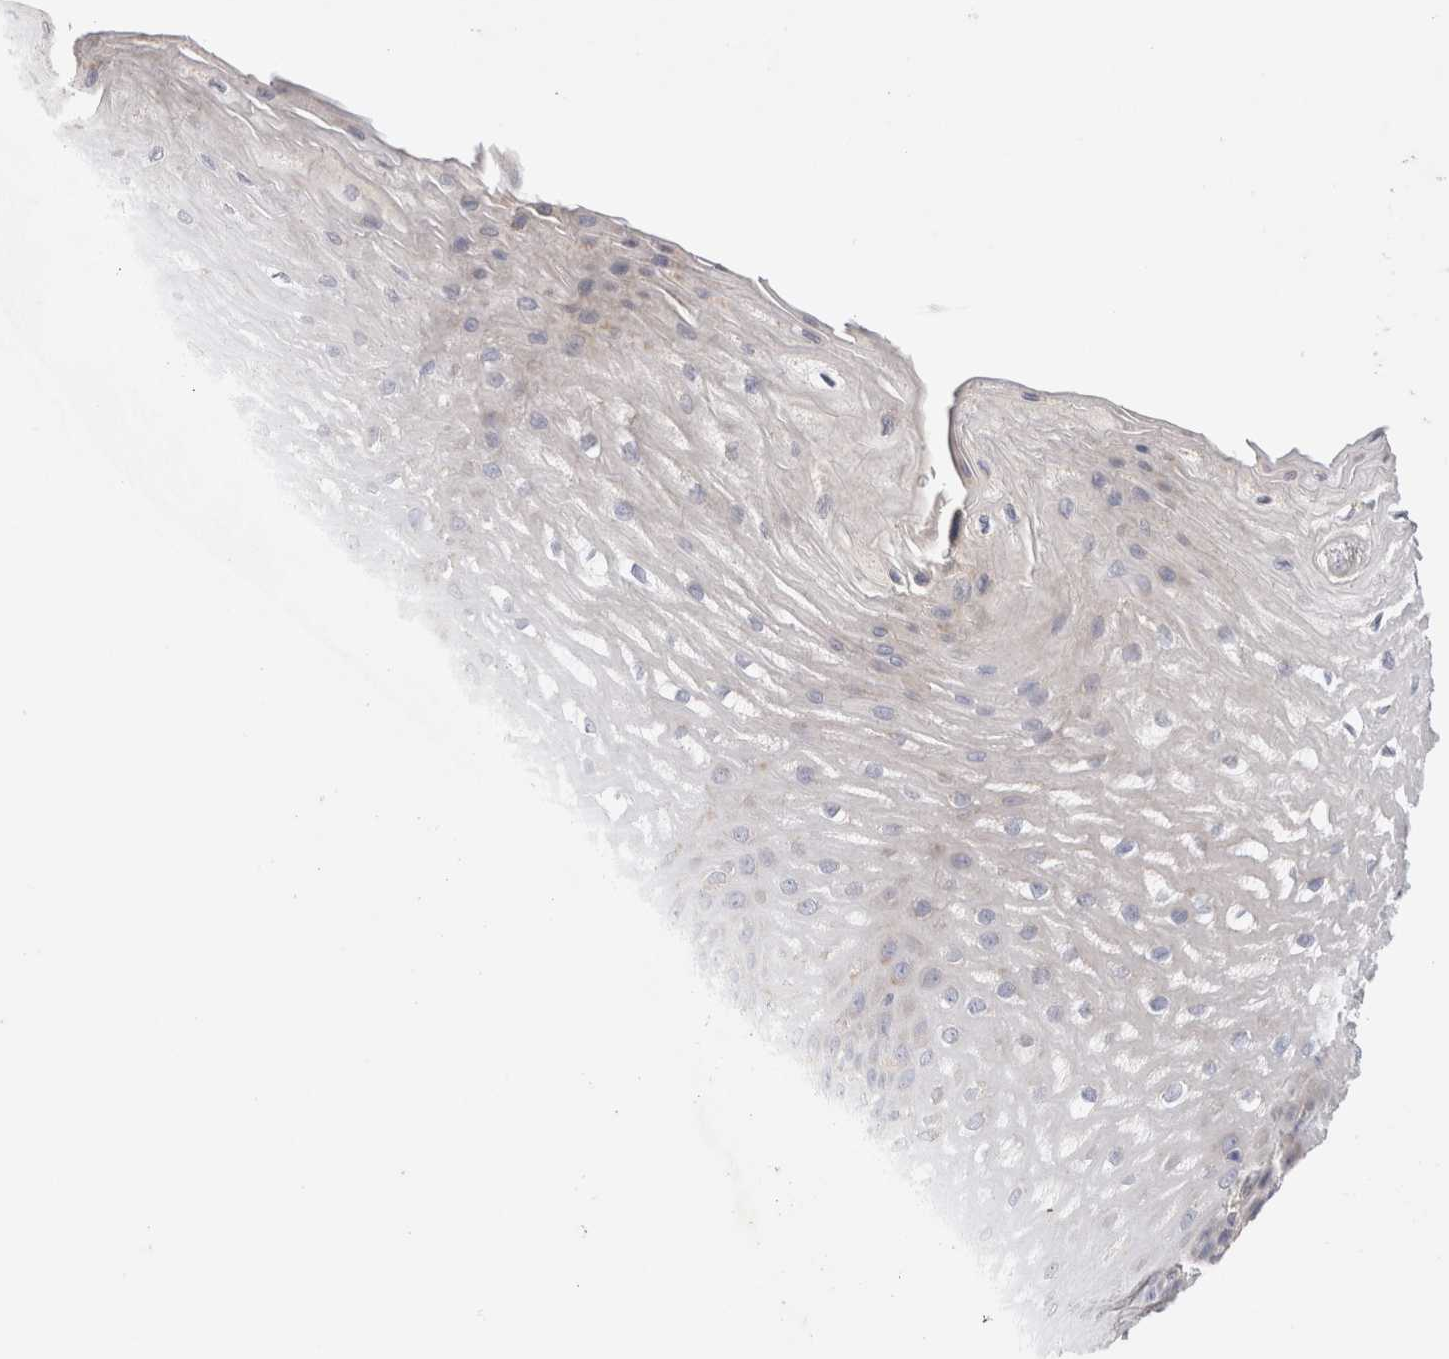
{"staining": {"intensity": "weak", "quantity": "25%-75%", "location": "cytoplasmic/membranous"}, "tissue": "esophagus", "cell_type": "Squamous epithelial cells", "image_type": "normal", "snomed": [{"axis": "morphology", "description": "Normal tissue, NOS"}, {"axis": "topography", "description": "Esophagus"}], "caption": "Protein expression analysis of unremarkable esophagus demonstrates weak cytoplasmic/membranous positivity in approximately 25%-75% of squamous epithelial cells. (DAB IHC with brightfield microscopy, high magnification).", "gene": "TBC1D16", "patient": {"sex": "male", "age": 54}}